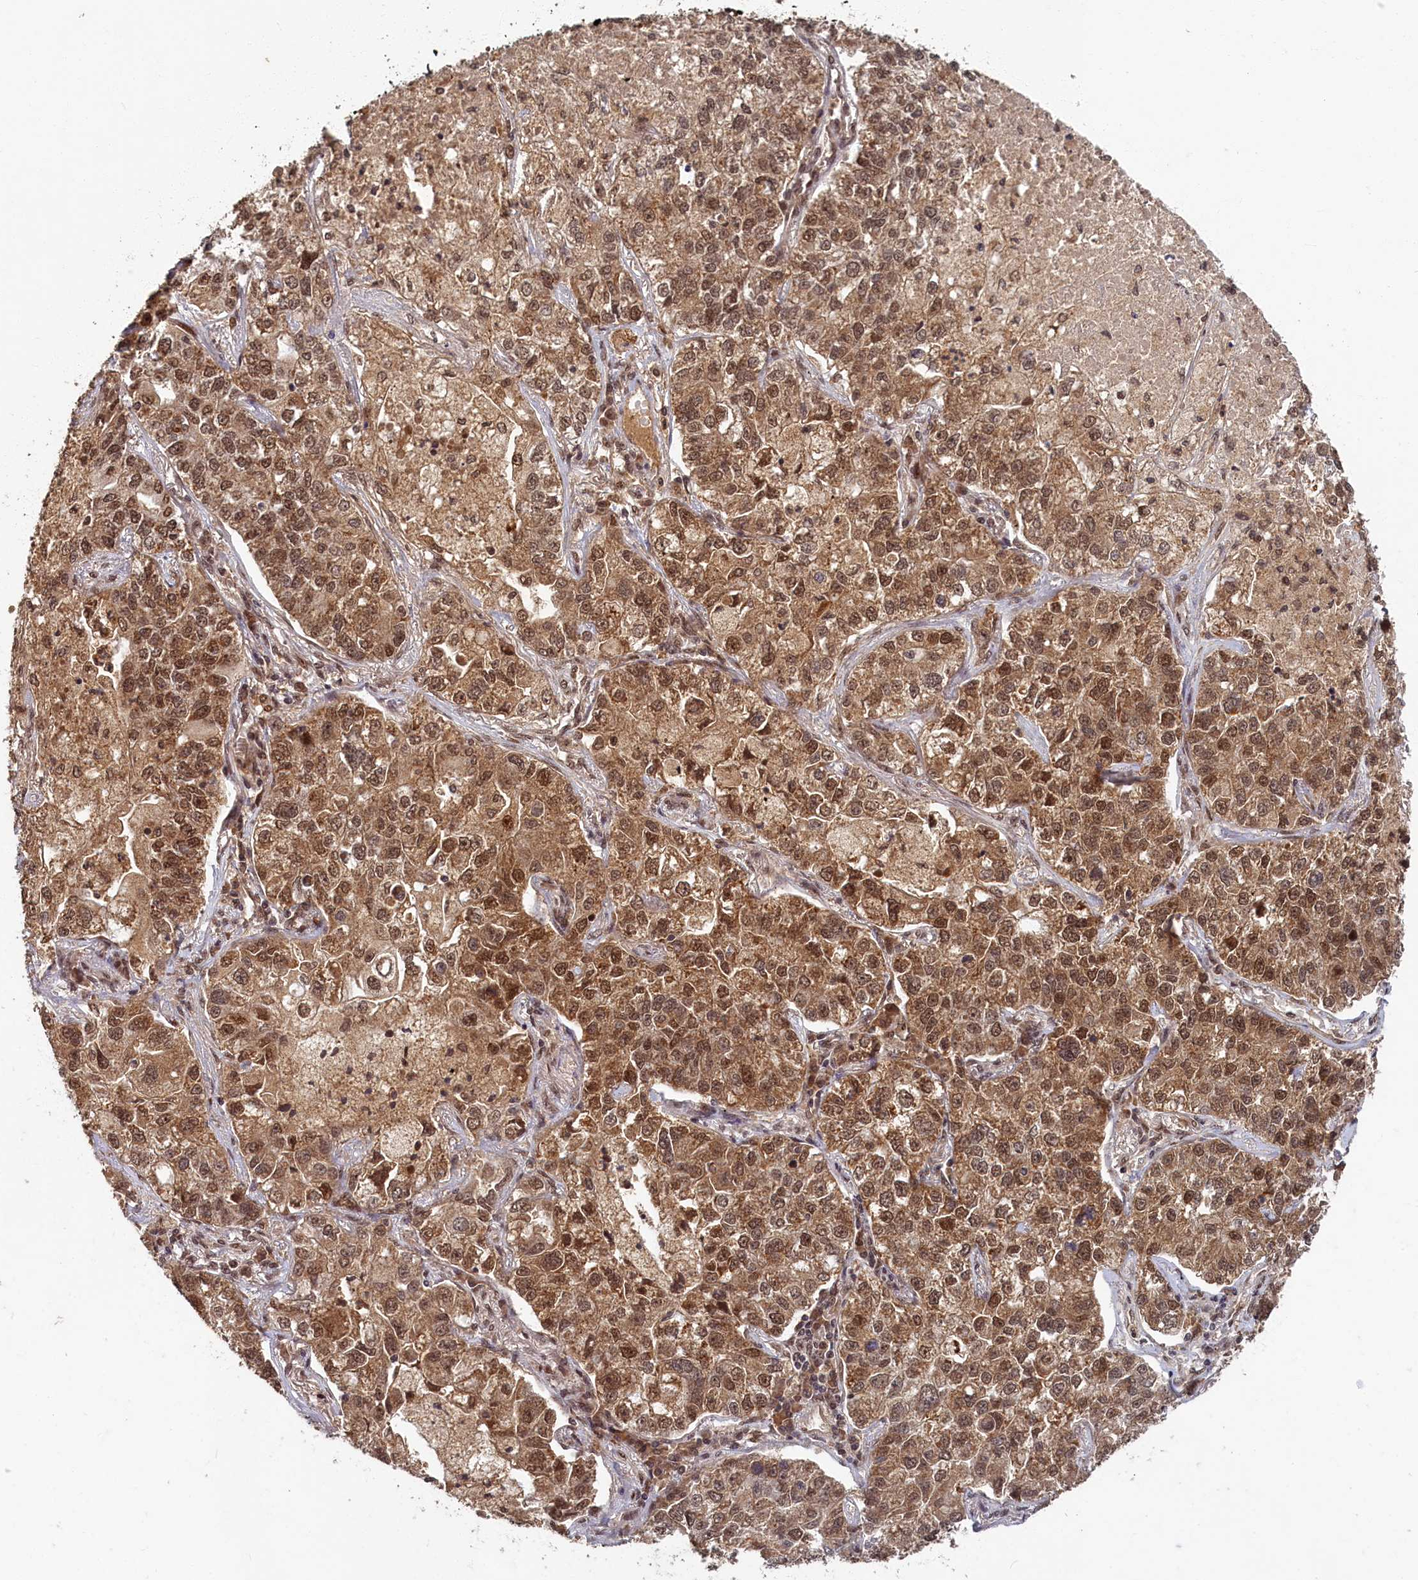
{"staining": {"intensity": "moderate", "quantity": ">75%", "location": "cytoplasmic/membranous,nuclear"}, "tissue": "lung cancer", "cell_type": "Tumor cells", "image_type": "cancer", "snomed": [{"axis": "morphology", "description": "Adenocarcinoma, NOS"}, {"axis": "topography", "description": "Lung"}], "caption": "Brown immunohistochemical staining in lung adenocarcinoma shows moderate cytoplasmic/membranous and nuclear positivity in about >75% of tumor cells. The protein is shown in brown color, while the nuclei are stained blue.", "gene": "BRCA1", "patient": {"sex": "male", "age": 49}}